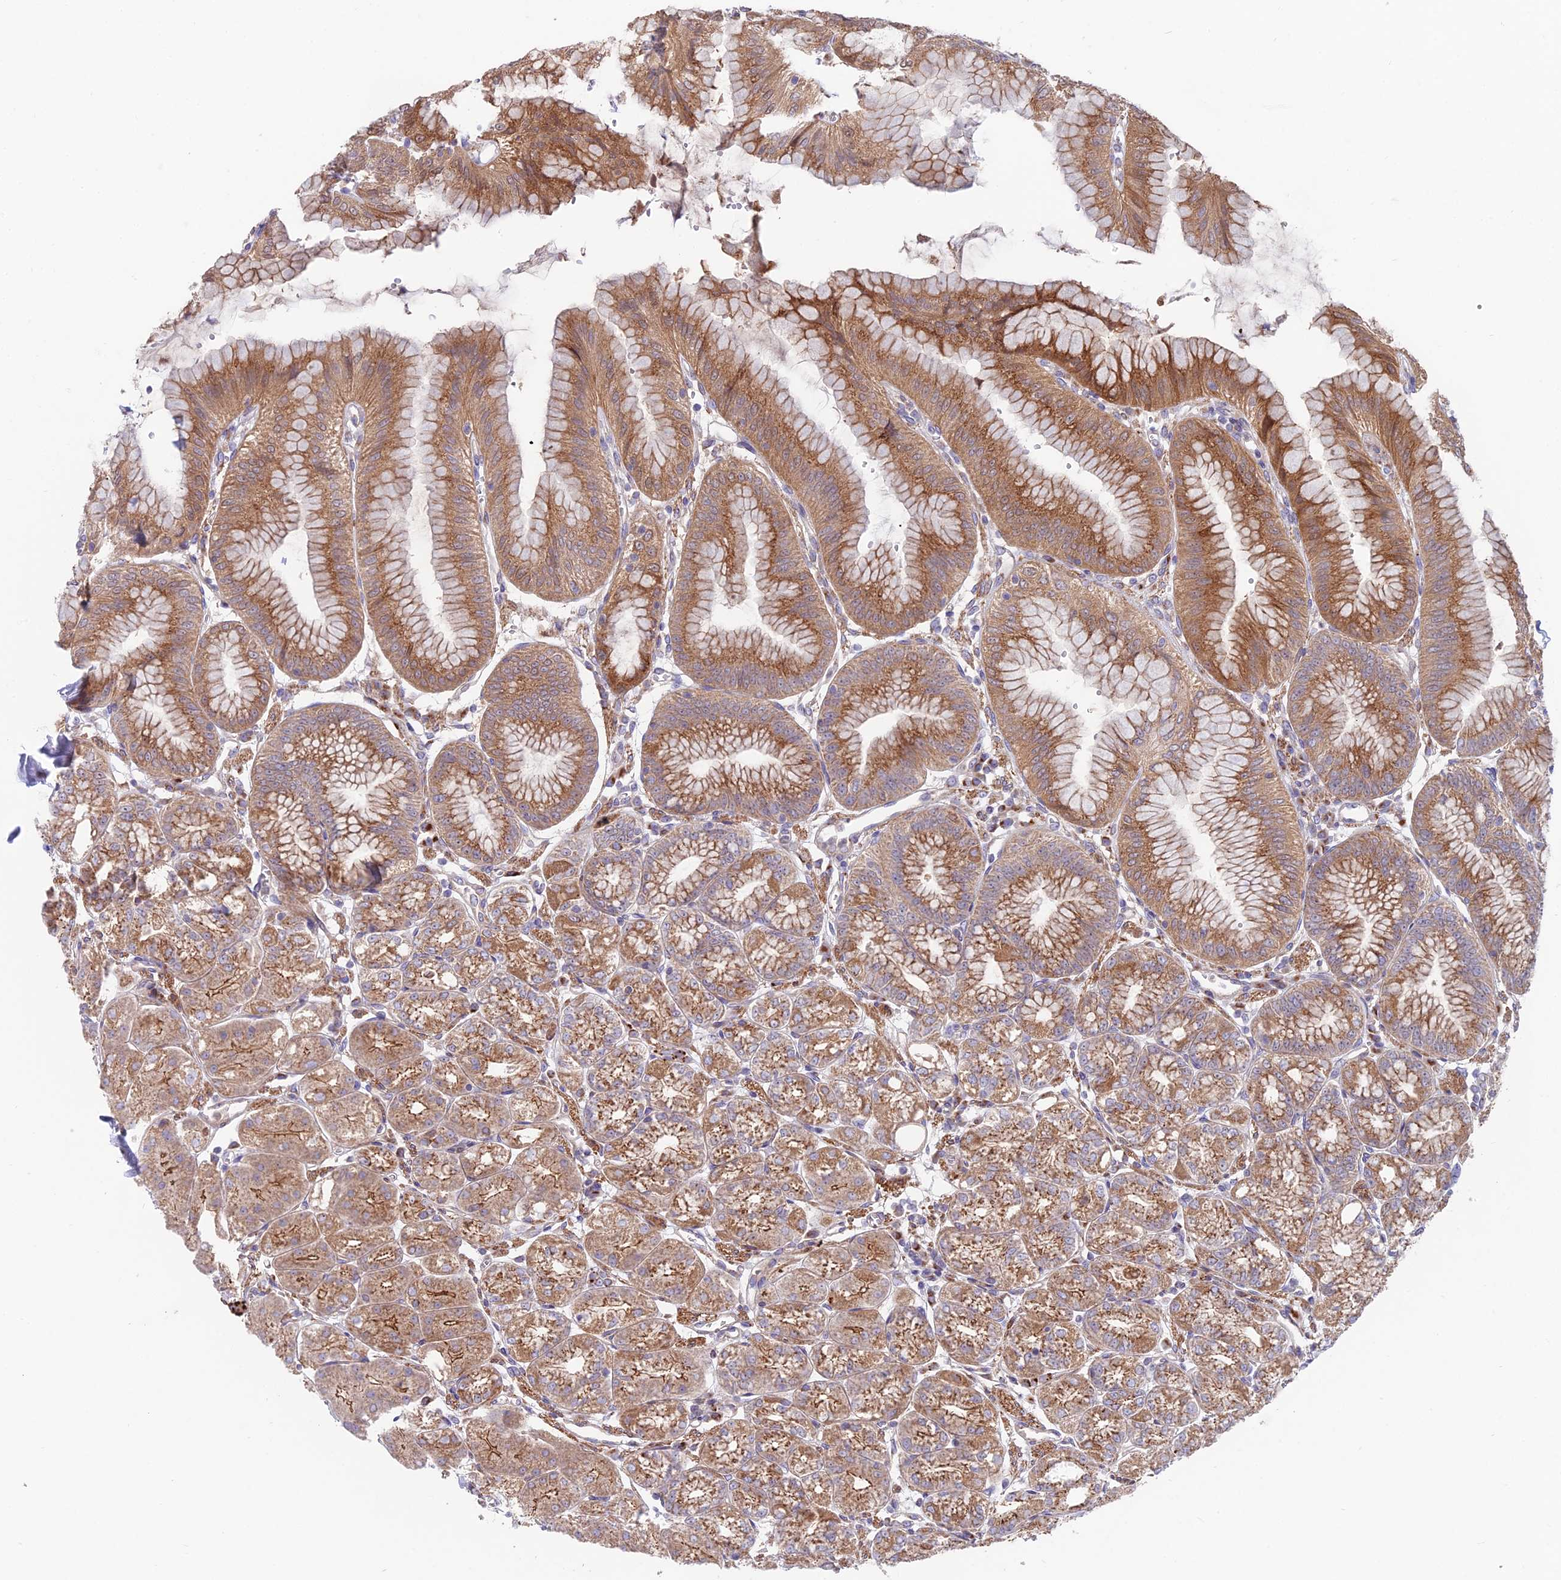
{"staining": {"intensity": "moderate", "quantity": ">75%", "location": "cytoplasmic/membranous"}, "tissue": "stomach", "cell_type": "Glandular cells", "image_type": "normal", "snomed": [{"axis": "morphology", "description": "Normal tissue, NOS"}, {"axis": "topography", "description": "Stomach, lower"}], "caption": "Protein staining of unremarkable stomach reveals moderate cytoplasmic/membranous expression in approximately >75% of glandular cells. (DAB = brown stain, brightfield microscopy at high magnification).", "gene": "TBC1D20", "patient": {"sex": "male", "age": 71}}